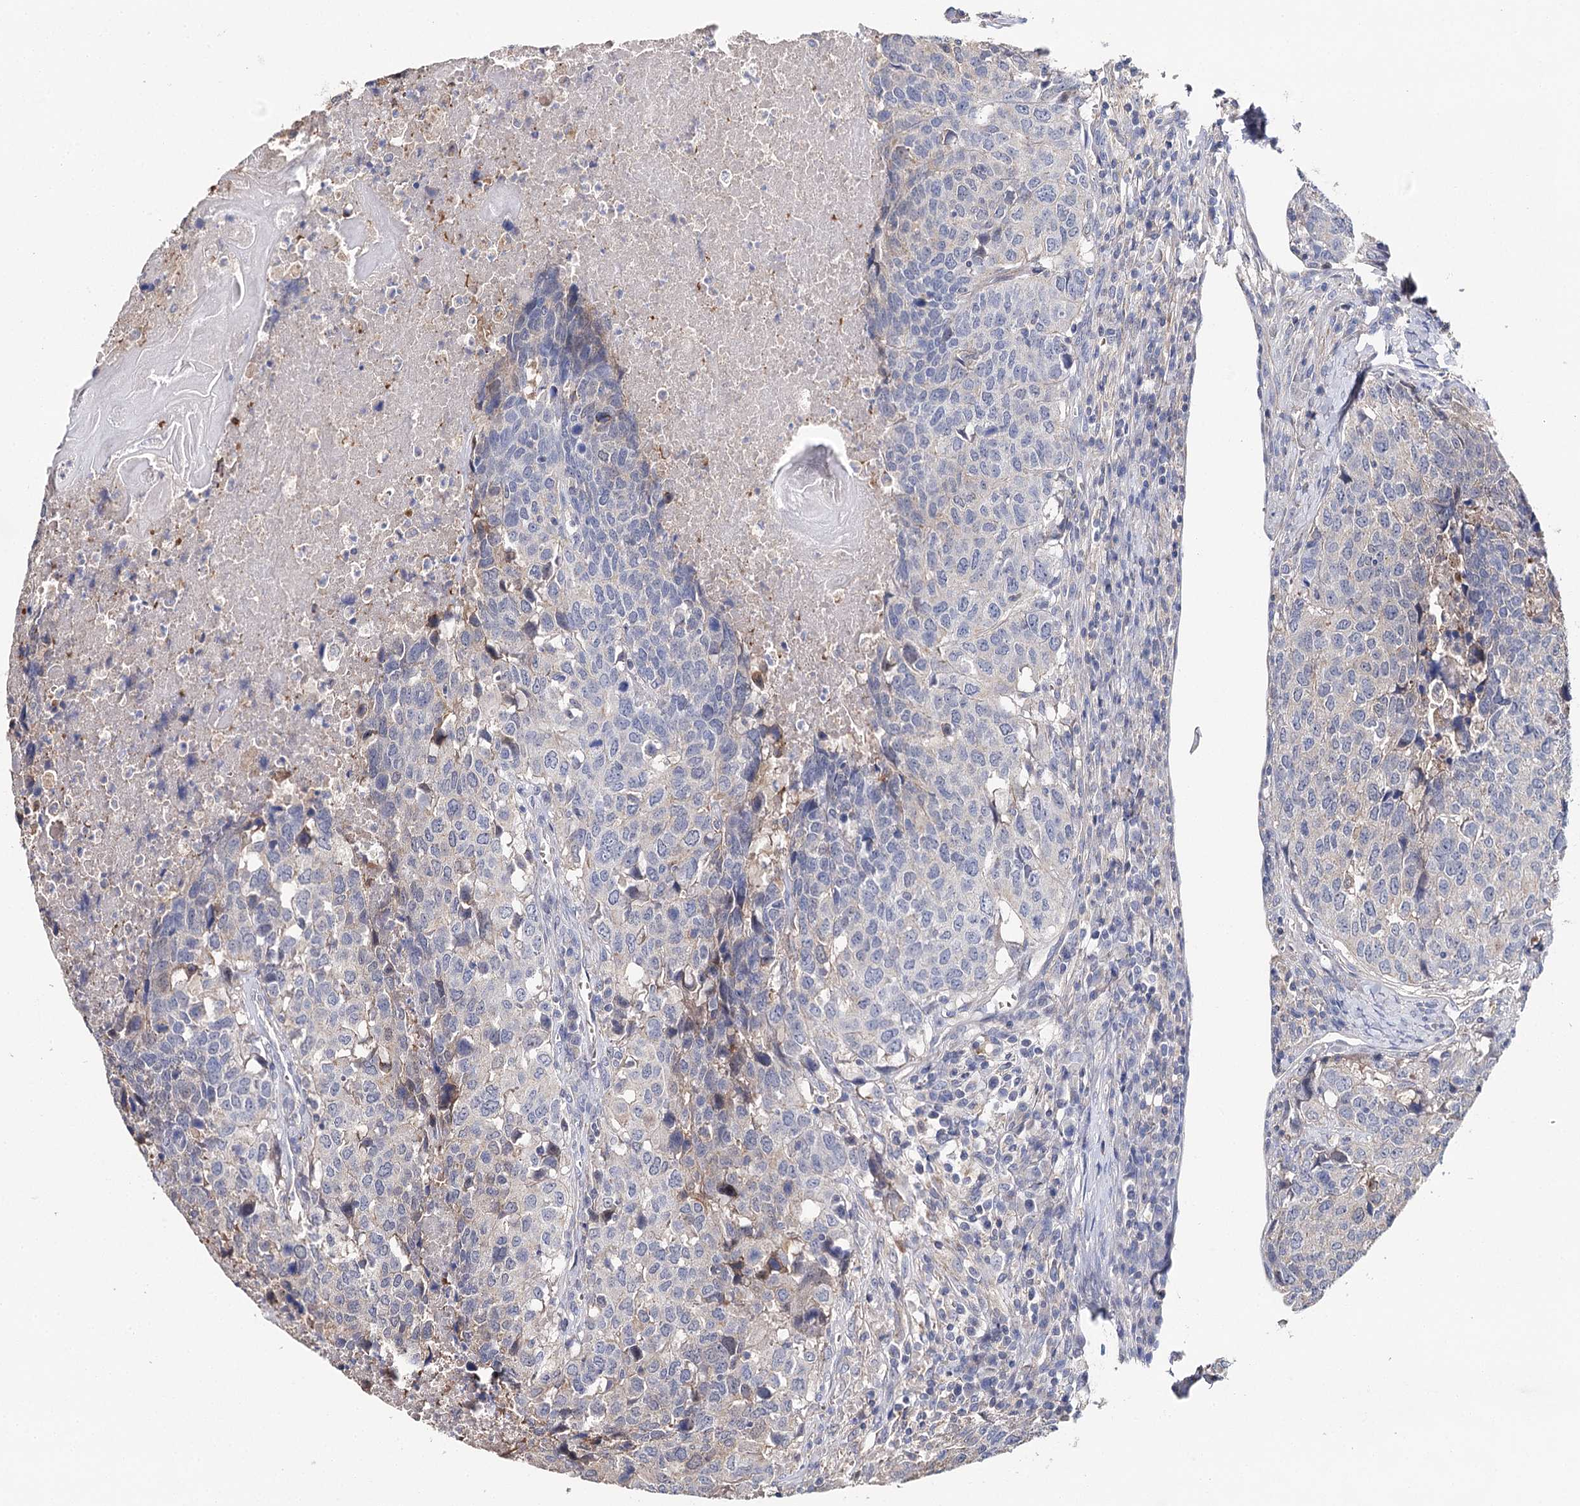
{"staining": {"intensity": "negative", "quantity": "none", "location": "none"}, "tissue": "head and neck cancer", "cell_type": "Tumor cells", "image_type": "cancer", "snomed": [{"axis": "morphology", "description": "Squamous cell carcinoma, NOS"}, {"axis": "topography", "description": "Head-Neck"}], "caption": "DAB (3,3'-diaminobenzidine) immunohistochemical staining of squamous cell carcinoma (head and neck) exhibits no significant positivity in tumor cells.", "gene": "EPYC", "patient": {"sex": "male", "age": 66}}